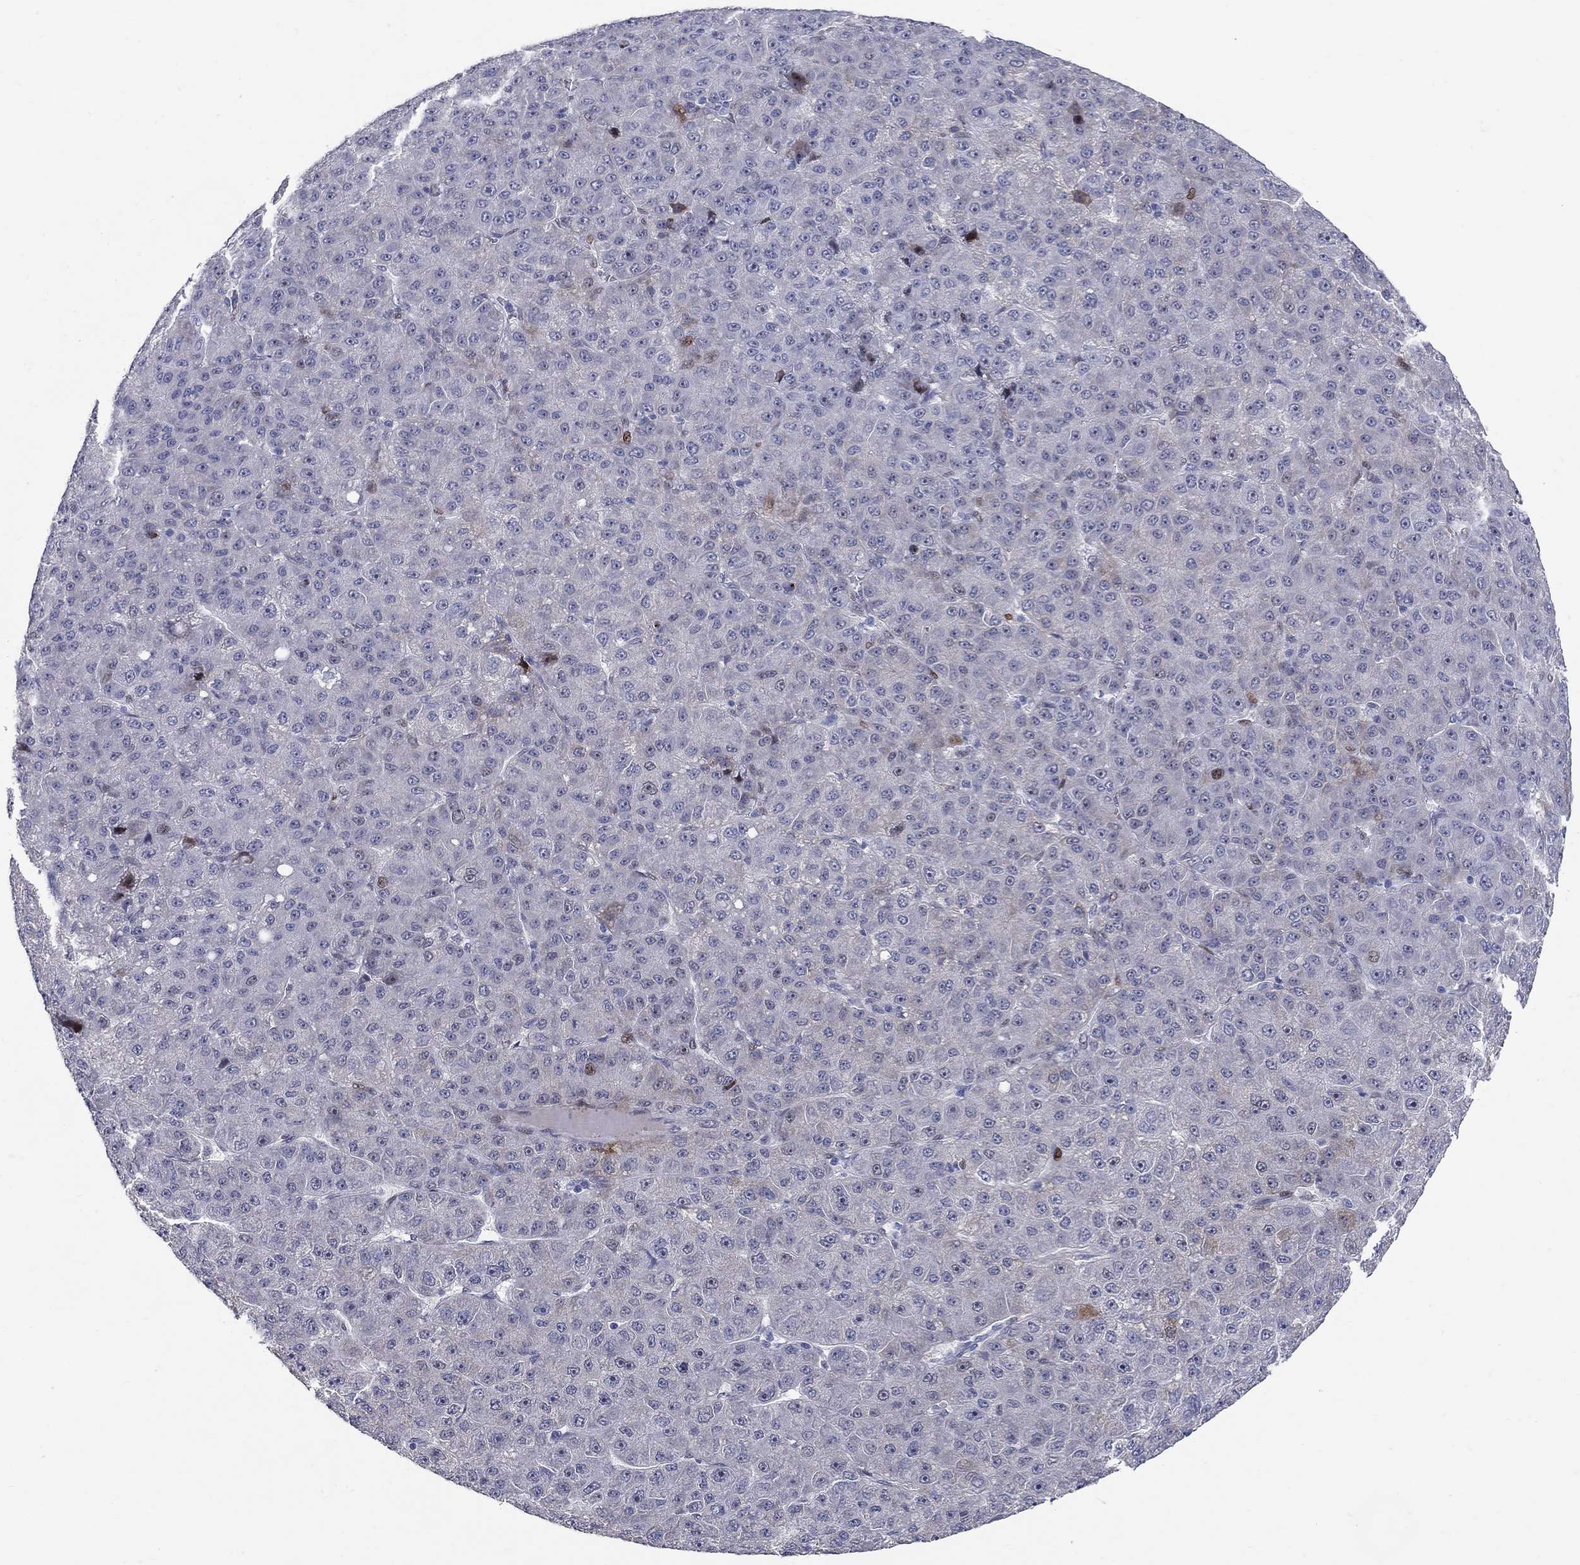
{"staining": {"intensity": "negative", "quantity": "none", "location": "none"}, "tissue": "liver cancer", "cell_type": "Tumor cells", "image_type": "cancer", "snomed": [{"axis": "morphology", "description": "Carcinoma, Hepatocellular, NOS"}, {"axis": "topography", "description": "Liver"}], "caption": "Tumor cells are negative for brown protein staining in liver cancer (hepatocellular carcinoma). (Immunohistochemistry, brightfield microscopy, high magnification).", "gene": "RAPGEF5", "patient": {"sex": "male", "age": 67}}